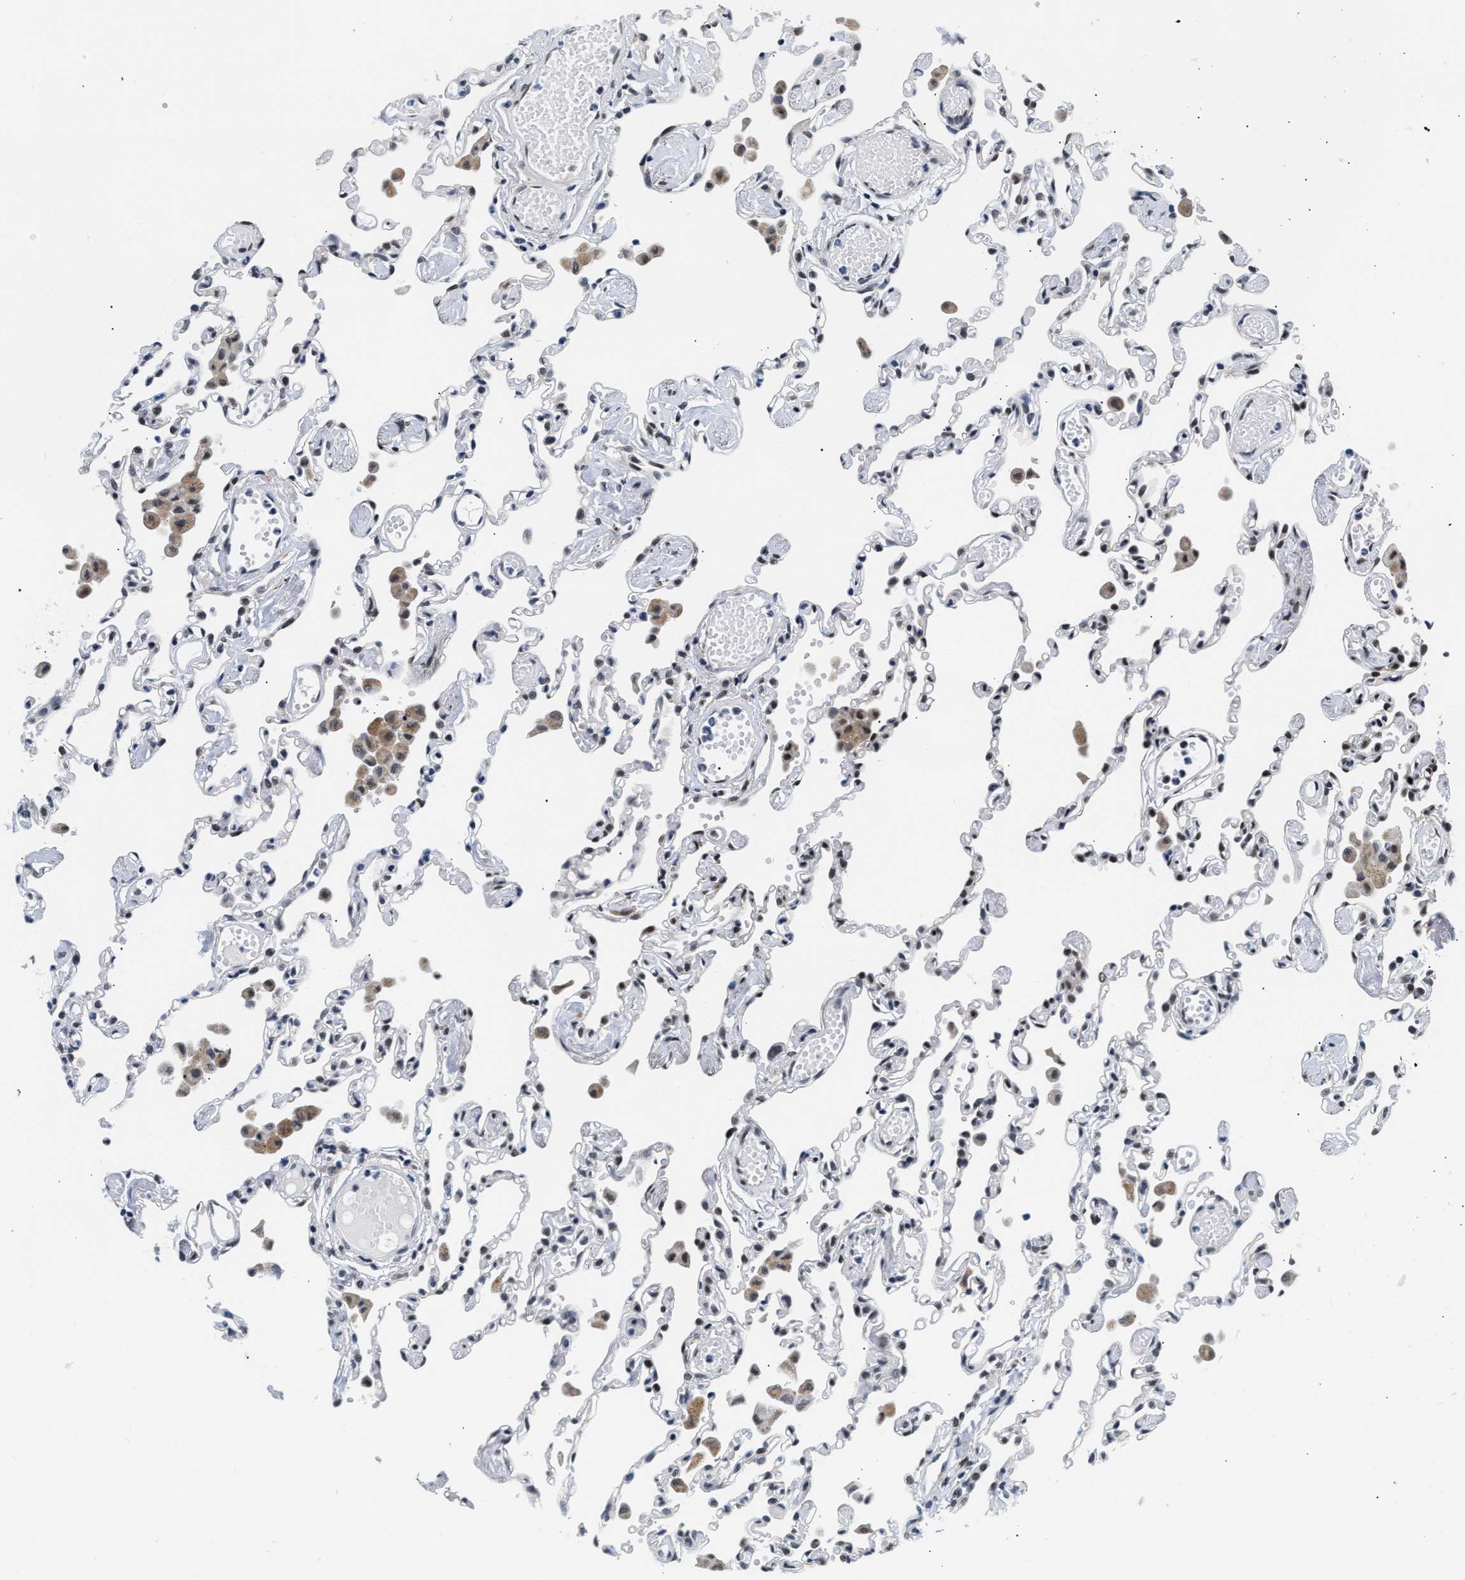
{"staining": {"intensity": "negative", "quantity": "none", "location": "none"}, "tissue": "lung", "cell_type": "Alveolar cells", "image_type": "normal", "snomed": [{"axis": "morphology", "description": "Normal tissue, NOS"}, {"axis": "topography", "description": "Bronchus"}, {"axis": "topography", "description": "Lung"}], "caption": "Image shows no significant protein staining in alveolar cells of normal lung. Brightfield microscopy of IHC stained with DAB (brown) and hematoxylin (blue), captured at high magnification.", "gene": "THOC1", "patient": {"sex": "female", "age": 49}}